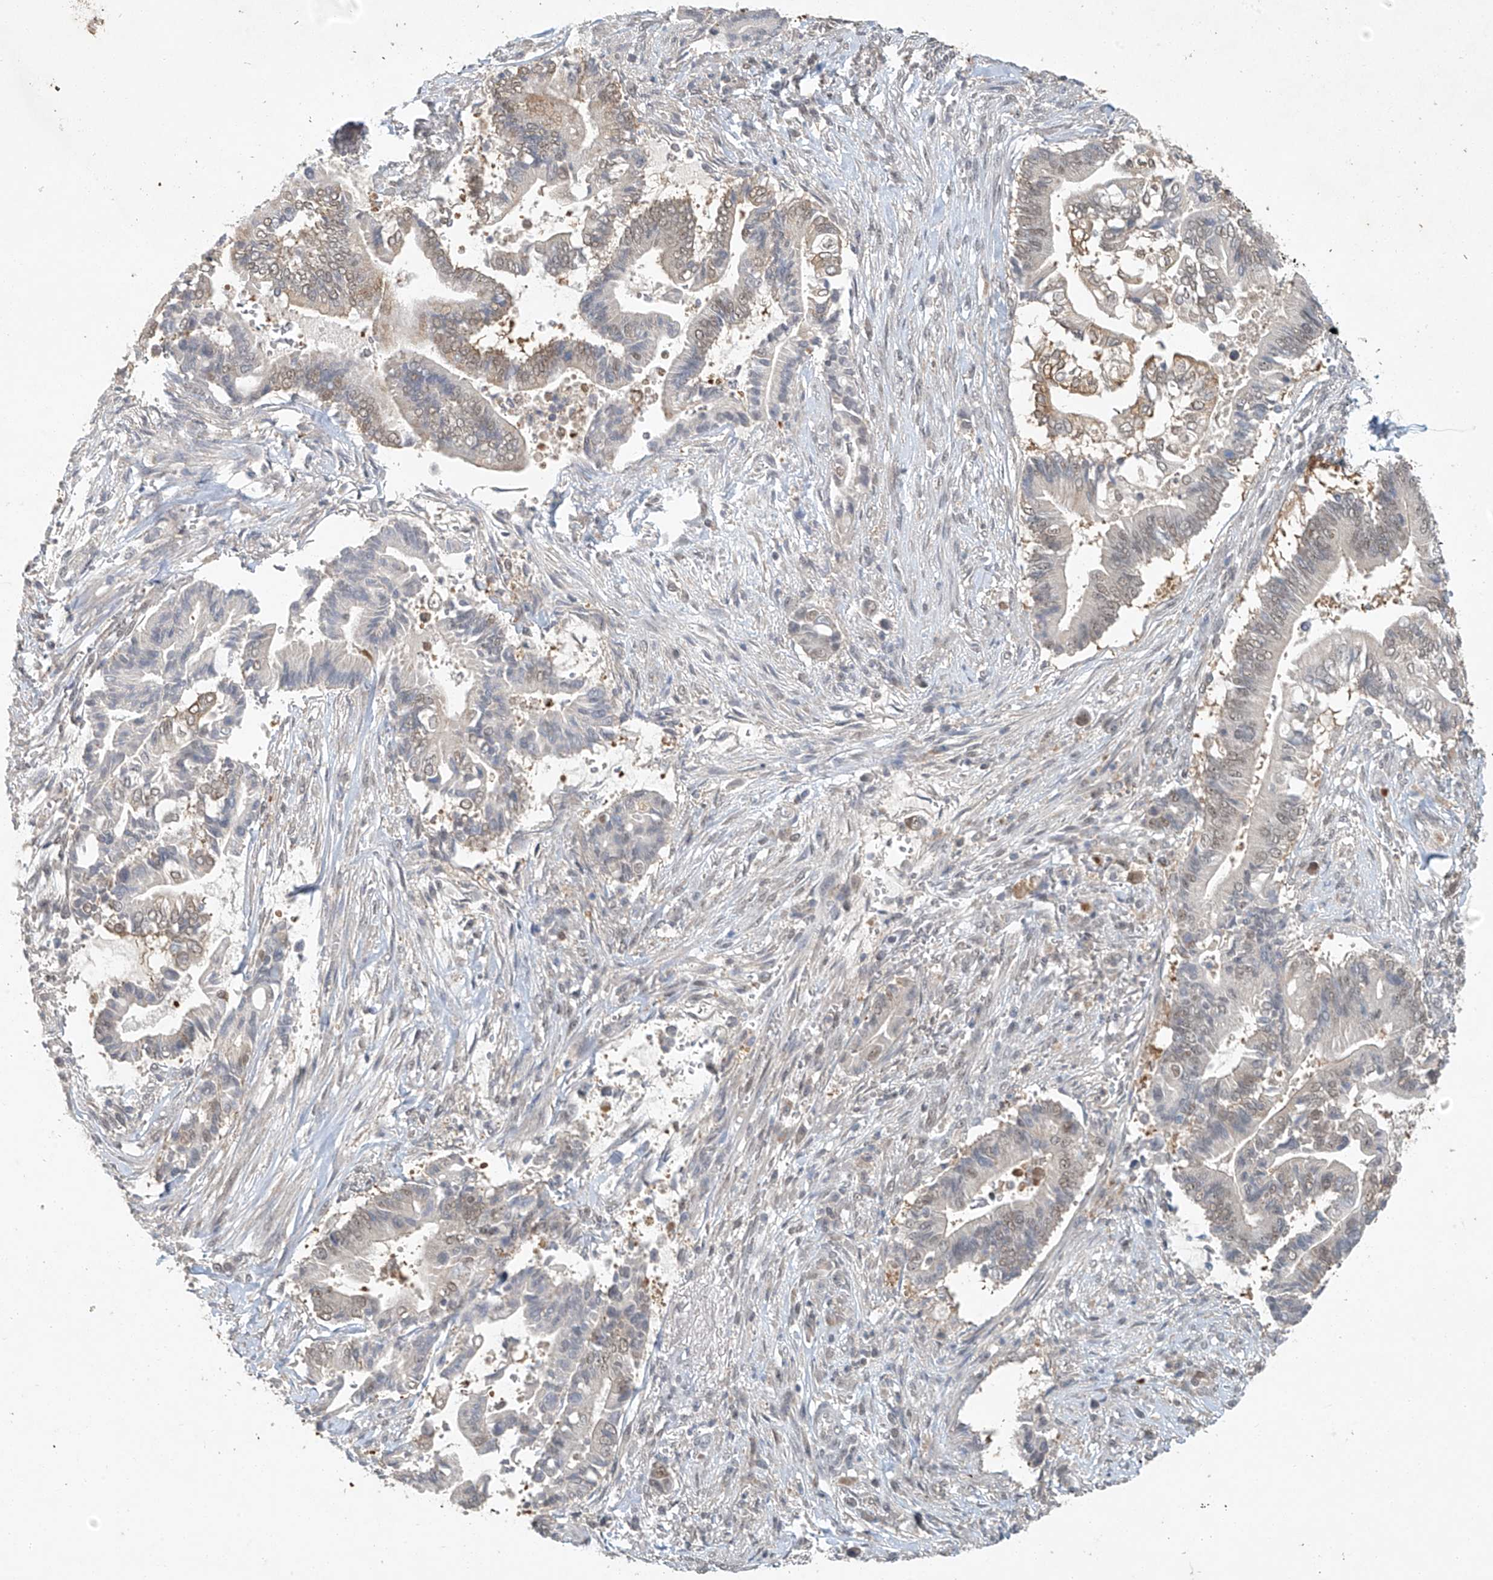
{"staining": {"intensity": "weak", "quantity": "<25%", "location": "cytoplasmic/membranous"}, "tissue": "pancreatic cancer", "cell_type": "Tumor cells", "image_type": "cancer", "snomed": [{"axis": "morphology", "description": "Adenocarcinoma, NOS"}, {"axis": "topography", "description": "Pancreas"}], "caption": "The micrograph exhibits no staining of tumor cells in pancreatic adenocarcinoma.", "gene": "TAF8", "patient": {"sex": "male", "age": 68}}